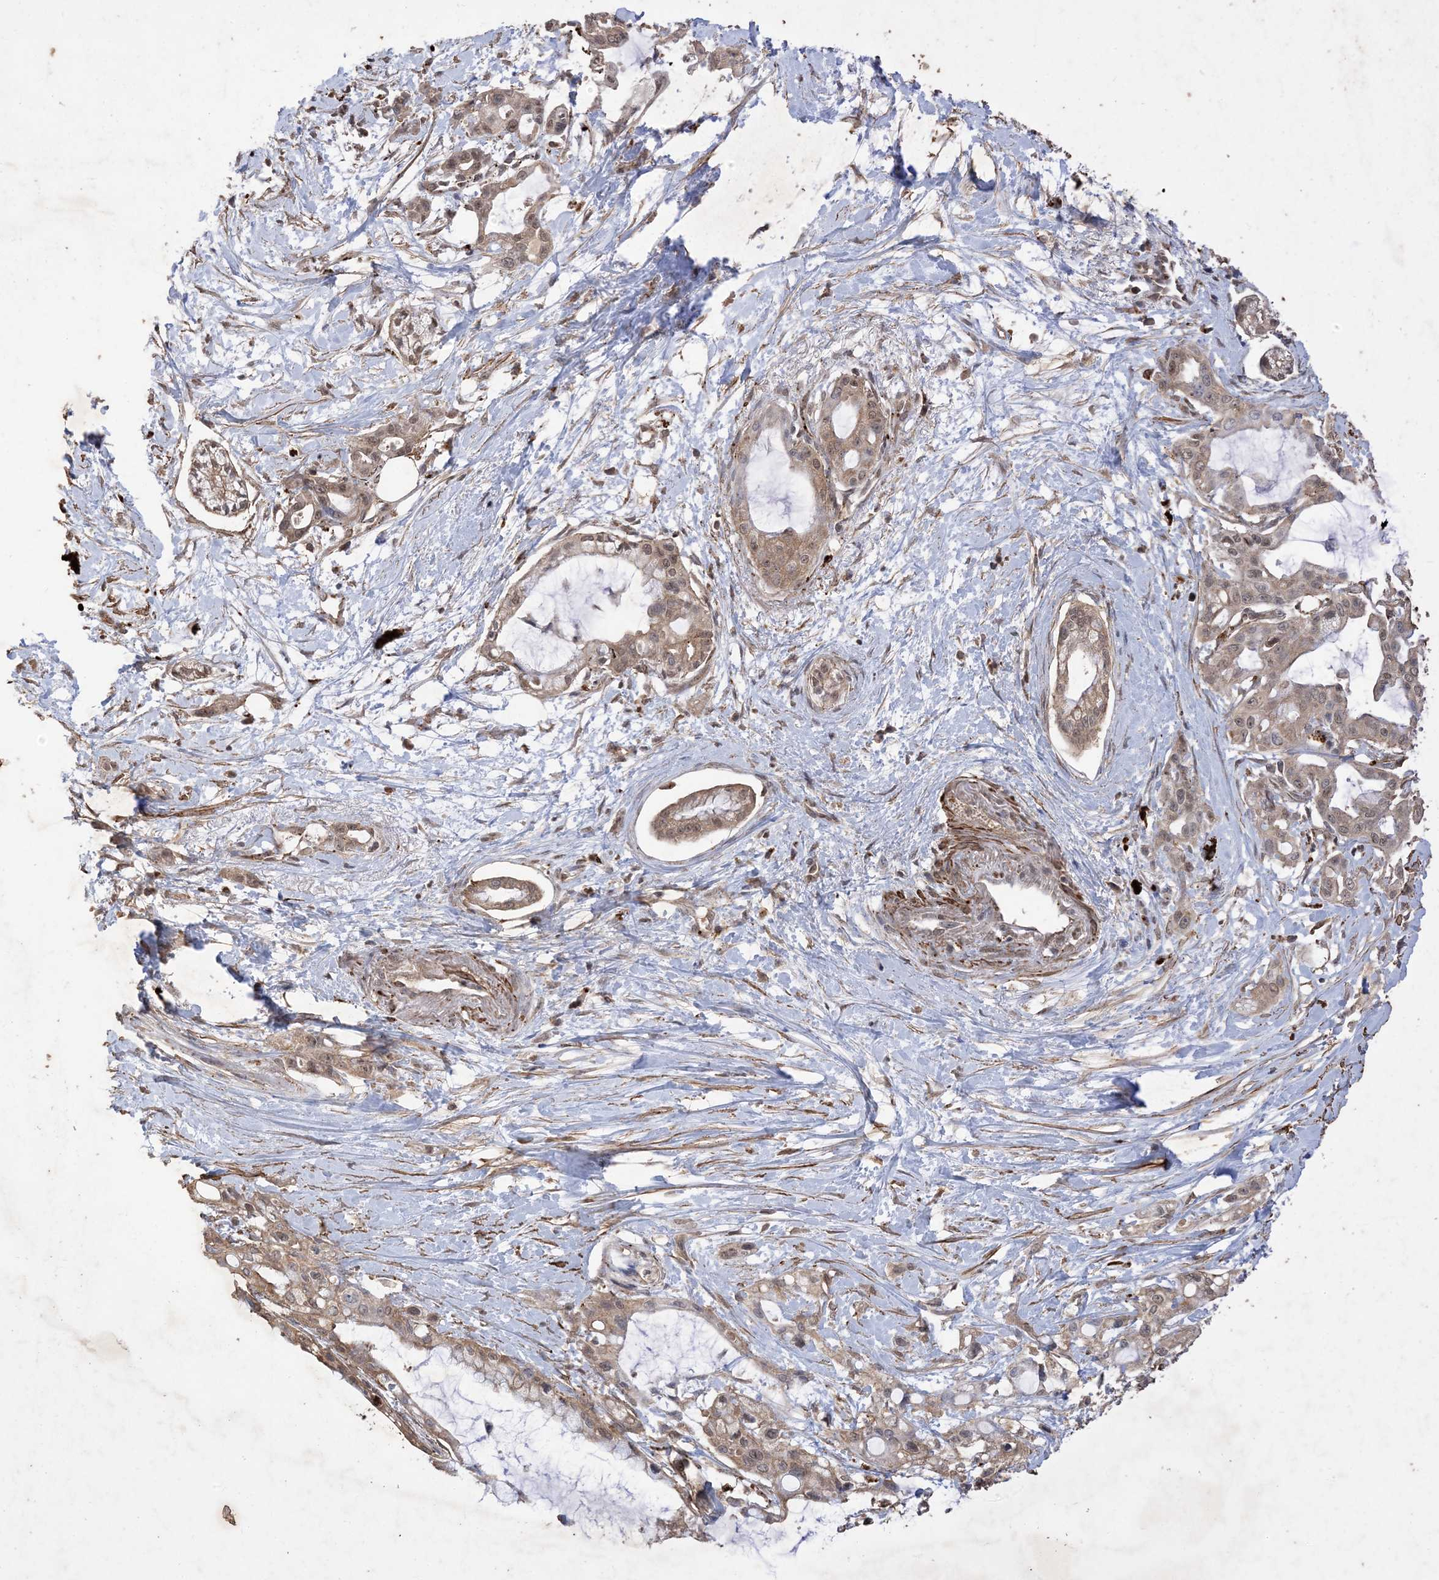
{"staining": {"intensity": "weak", "quantity": "25%-75%", "location": "cytoplasmic/membranous,nuclear"}, "tissue": "pancreatic cancer", "cell_type": "Tumor cells", "image_type": "cancer", "snomed": [{"axis": "morphology", "description": "Adenocarcinoma, NOS"}, {"axis": "topography", "description": "Pancreas"}], "caption": "Human pancreatic cancer stained with a brown dye shows weak cytoplasmic/membranous and nuclear positive positivity in about 25%-75% of tumor cells.", "gene": "HPS4", "patient": {"sex": "male", "age": 68}}